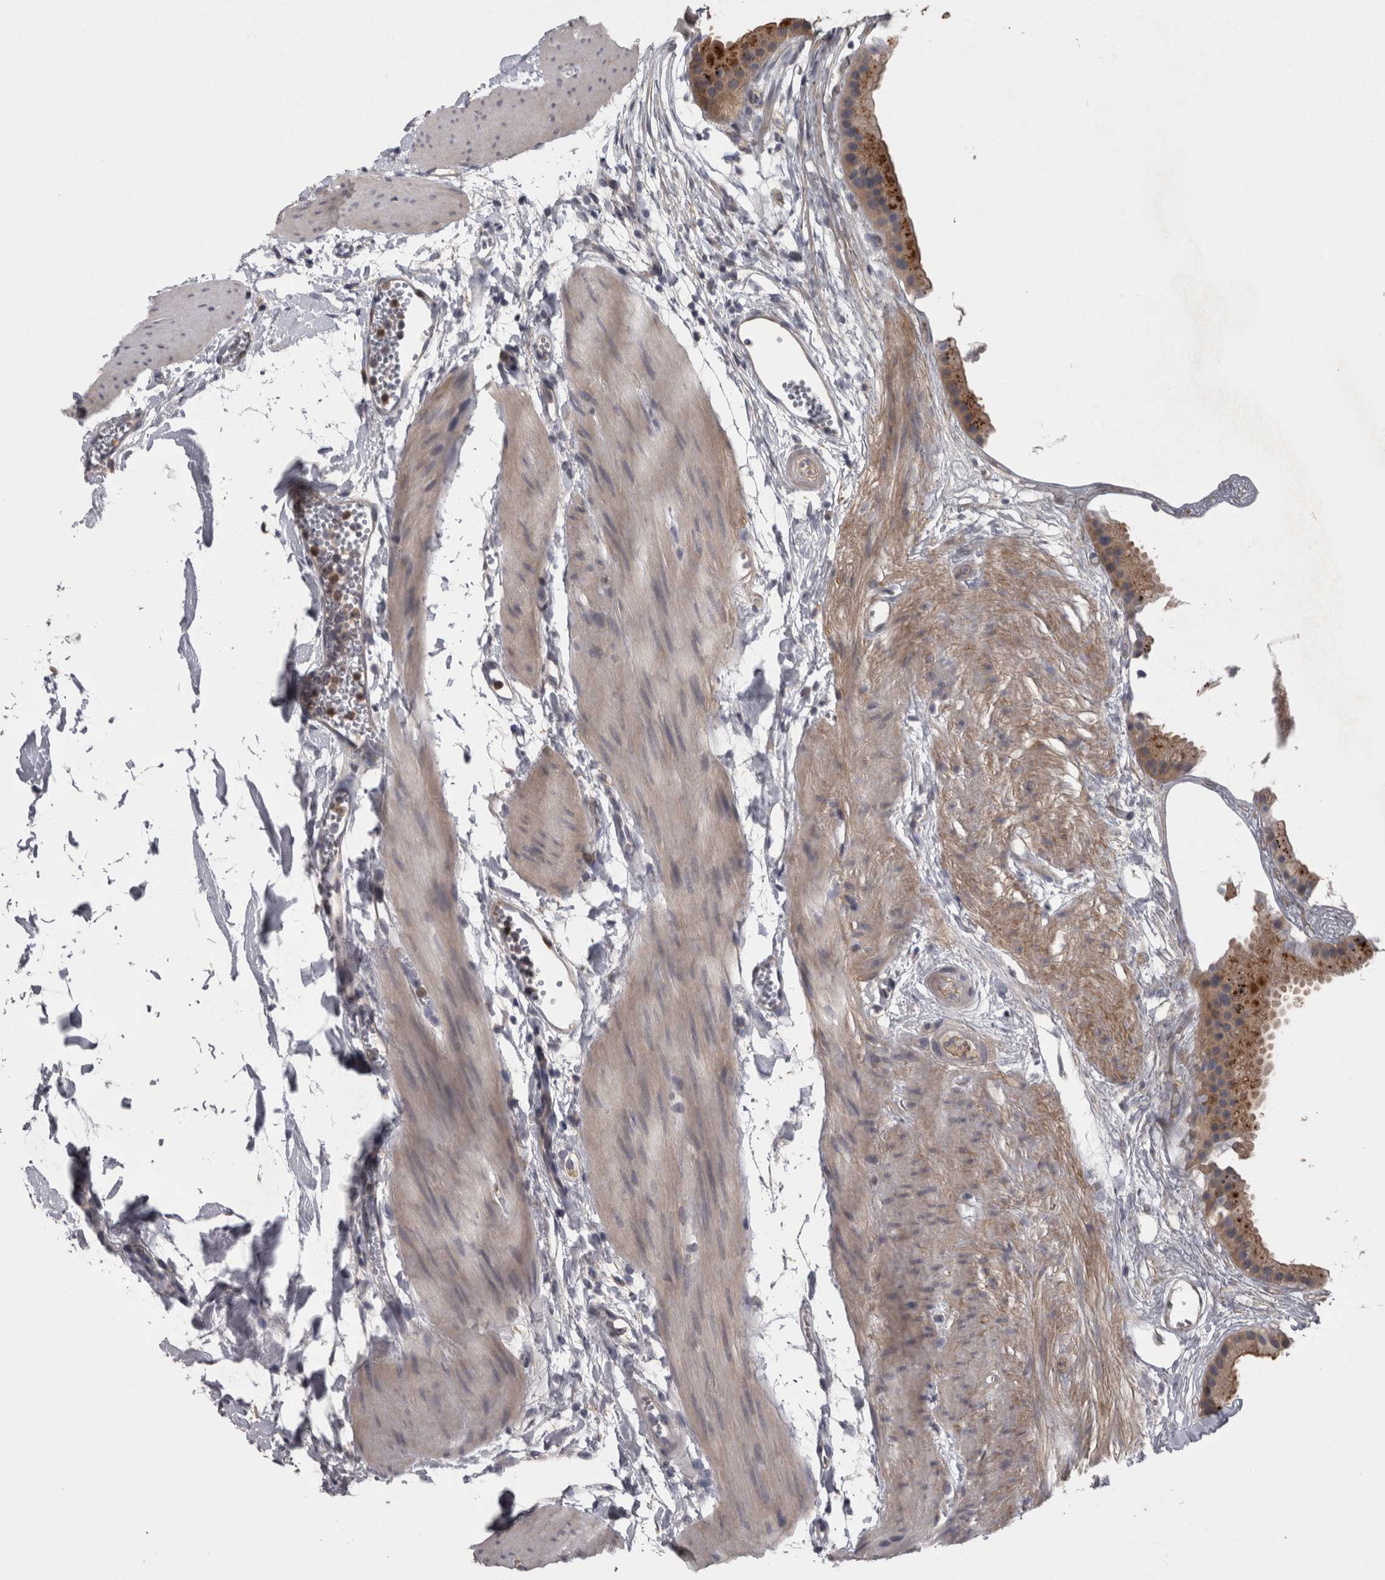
{"staining": {"intensity": "moderate", "quantity": ">75%", "location": "cytoplasmic/membranous"}, "tissue": "gallbladder", "cell_type": "Glandular cells", "image_type": "normal", "snomed": [{"axis": "morphology", "description": "Normal tissue, NOS"}, {"axis": "topography", "description": "Gallbladder"}], "caption": "Brown immunohistochemical staining in normal gallbladder reveals moderate cytoplasmic/membranous staining in about >75% of glandular cells.", "gene": "PRKCI", "patient": {"sex": "female", "age": 64}}